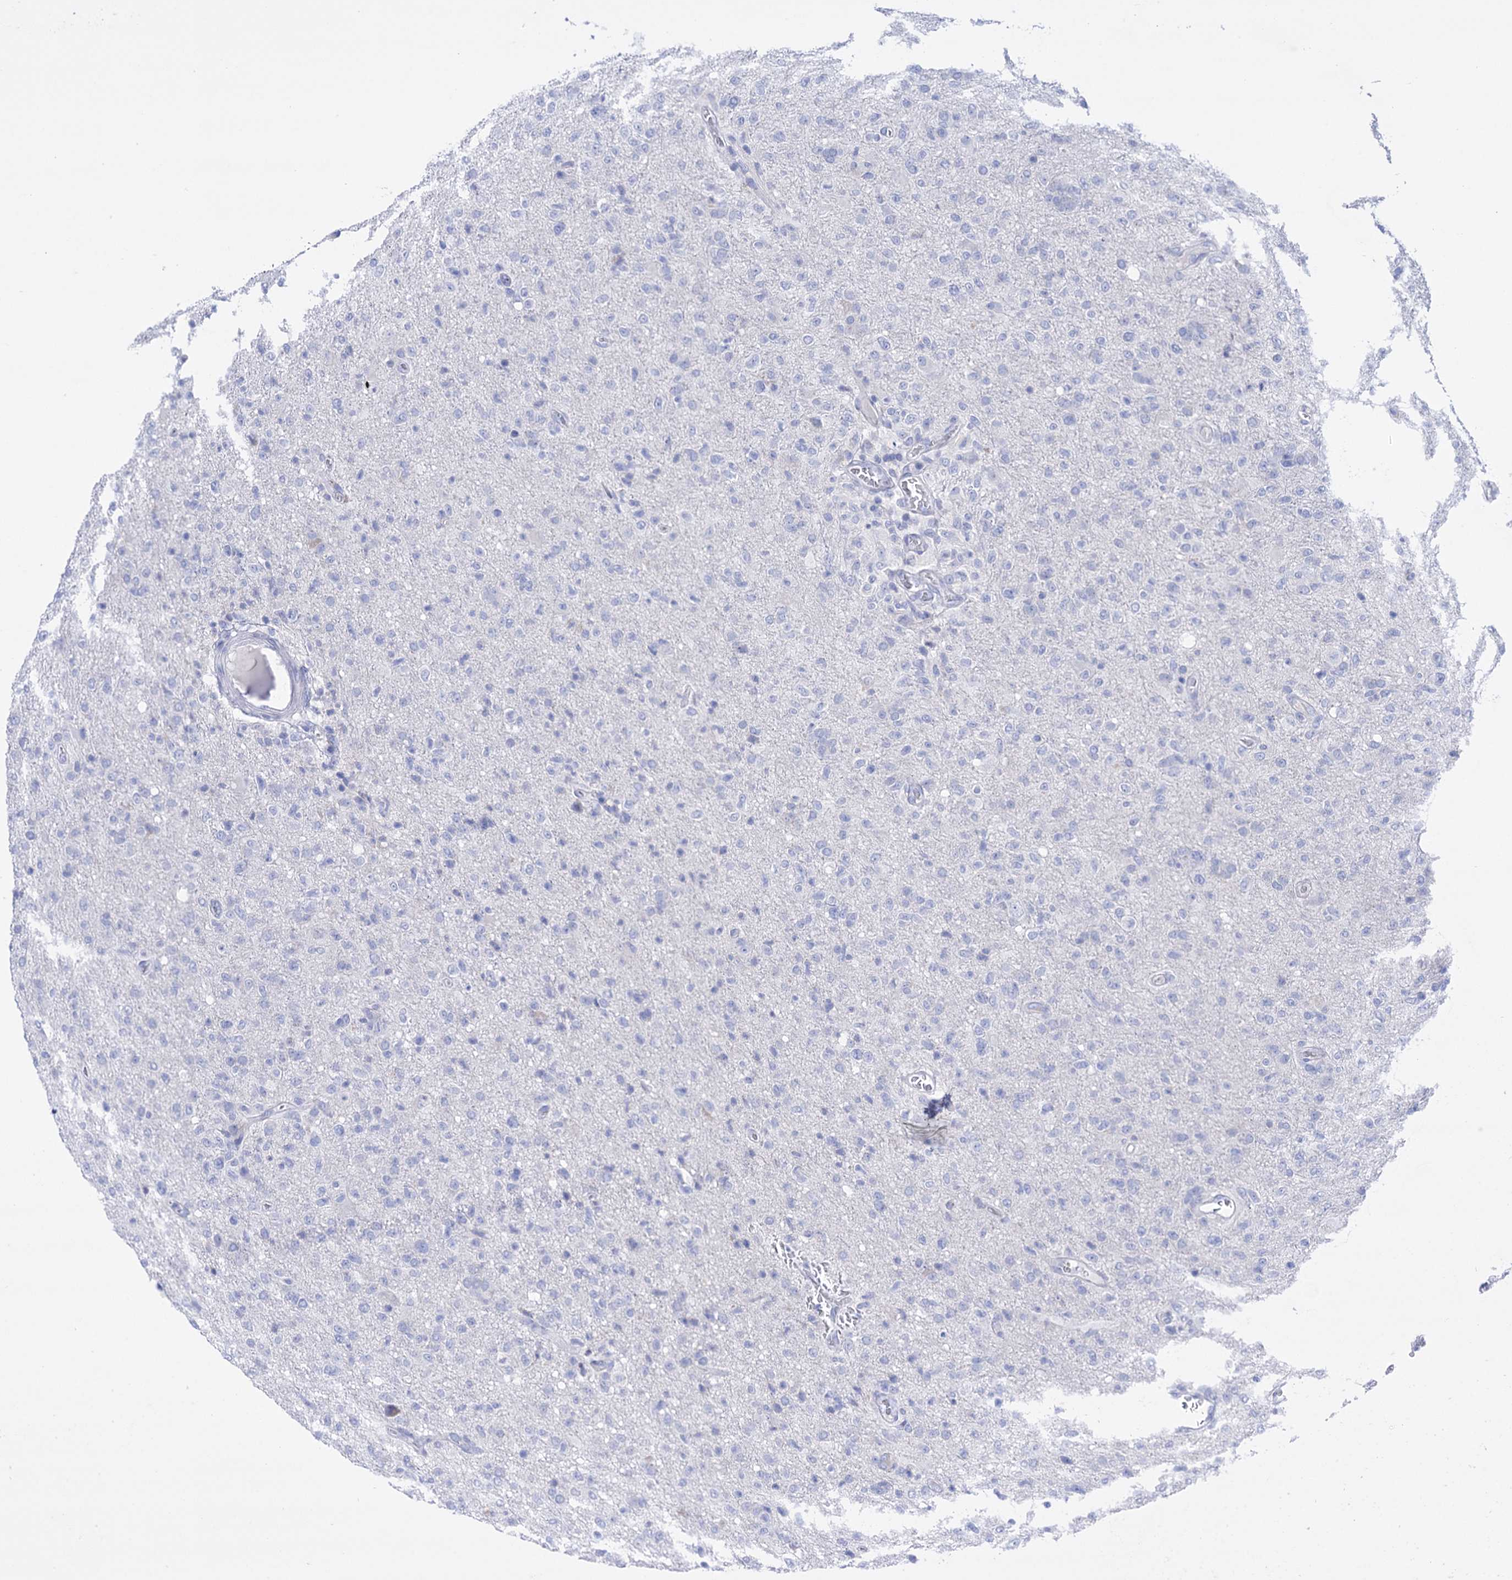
{"staining": {"intensity": "negative", "quantity": "none", "location": "none"}, "tissue": "glioma", "cell_type": "Tumor cells", "image_type": "cancer", "snomed": [{"axis": "morphology", "description": "Glioma, malignant, High grade"}, {"axis": "topography", "description": "Brain"}], "caption": "Histopathology image shows no significant protein positivity in tumor cells of glioma.", "gene": "YARS2", "patient": {"sex": "female", "age": 57}}